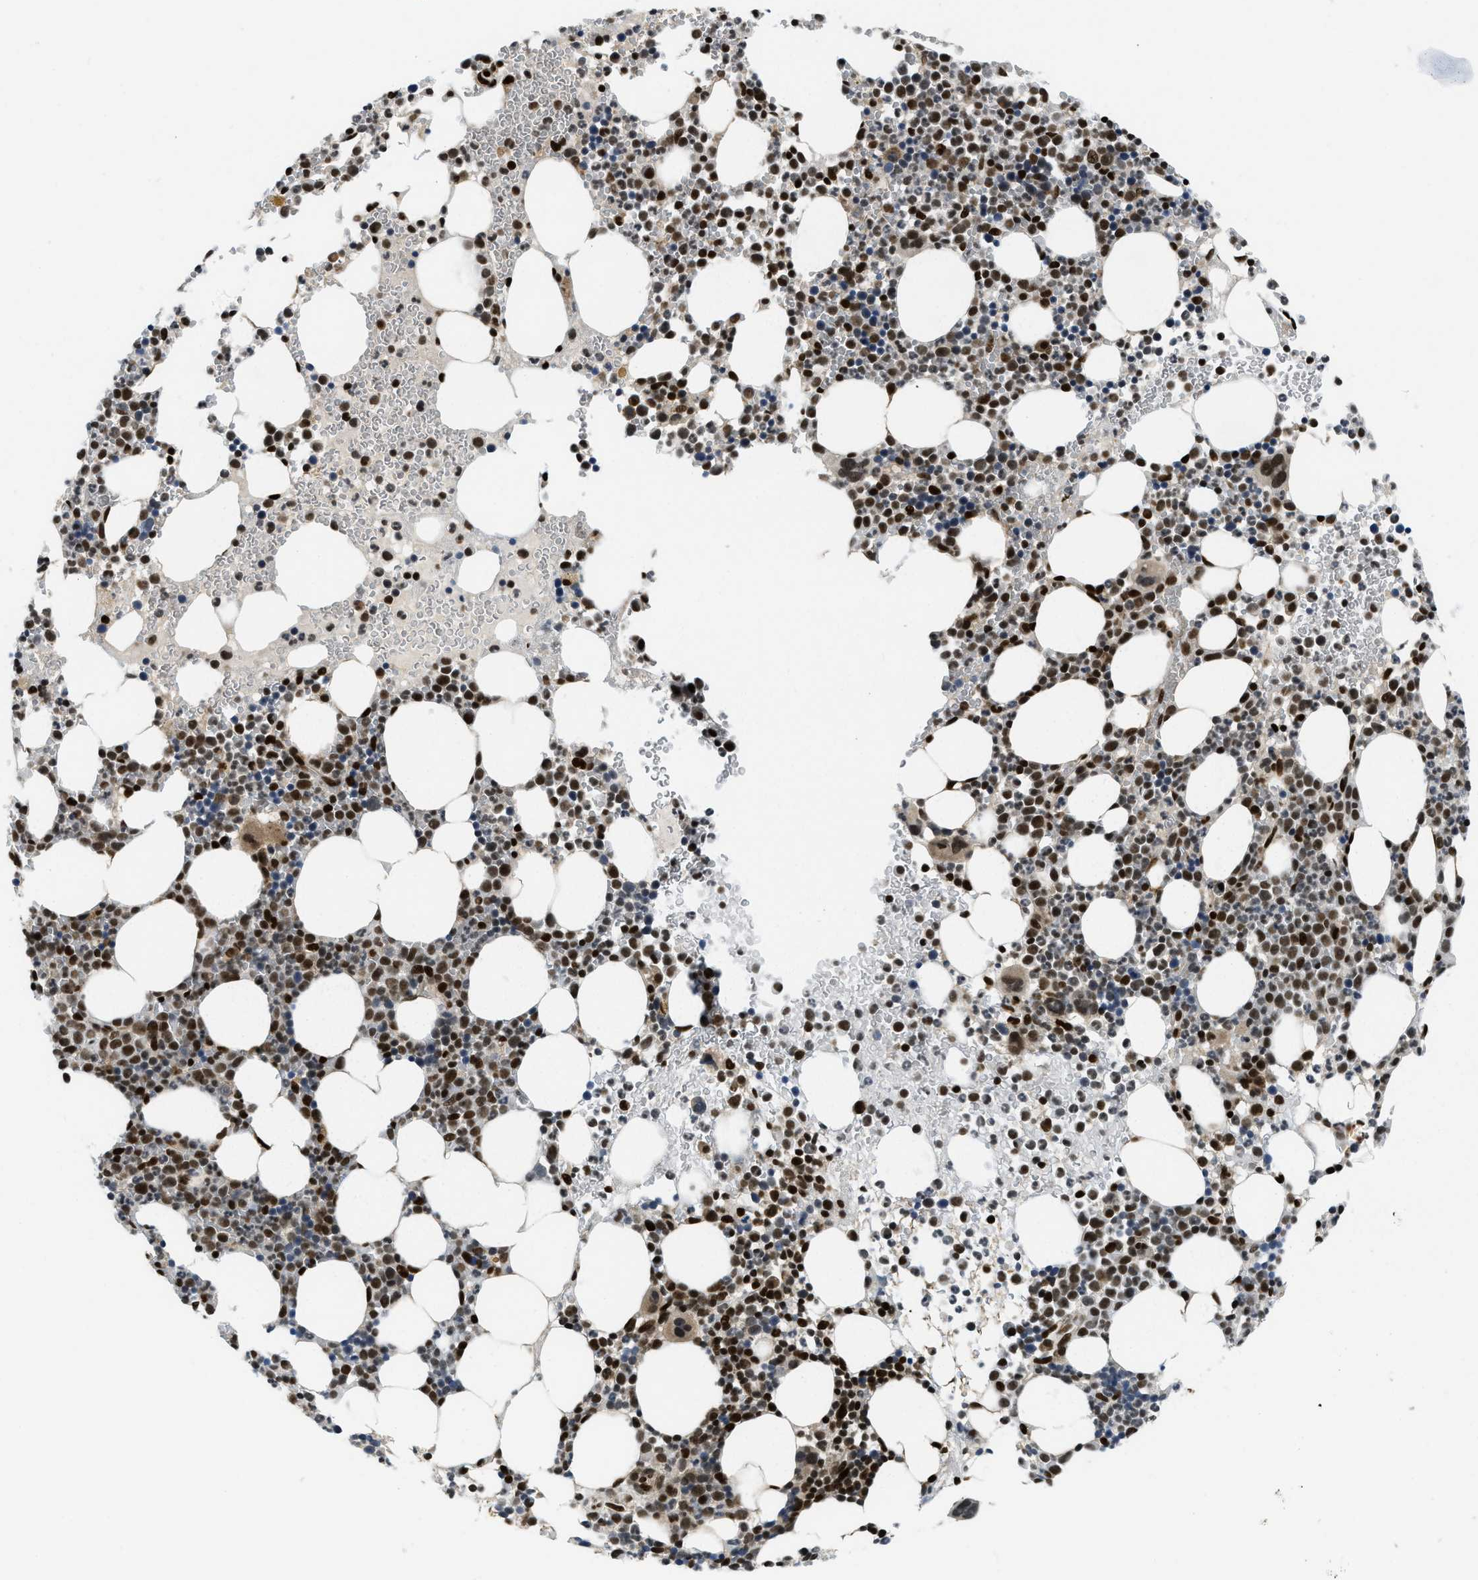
{"staining": {"intensity": "strong", "quantity": "25%-75%", "location": "nuclear"}, "tissue": "bone marrow", "cell_type": "Hematopoietic cells", "image_type": "normal", "snomed": [{"axis": "morphology", "description": "Normal tissue, NOS"}, {"axis": "morphology", "description": "Inflammation, NOS"}, {"axis": "topography", "description": "Bone marrow"}], "caption": "The photomicrograph exhibits a brown stain indicating the presence of a protein in the nuclear of hematopoietic cells in bone marrow. The protein of interest is stained brown, and the nuclei are stained in blue (DAB IHC with brightfield microscopy, high magnification).", "gene": "RFX5", "patient": {"sex": "female", "age": 67}}